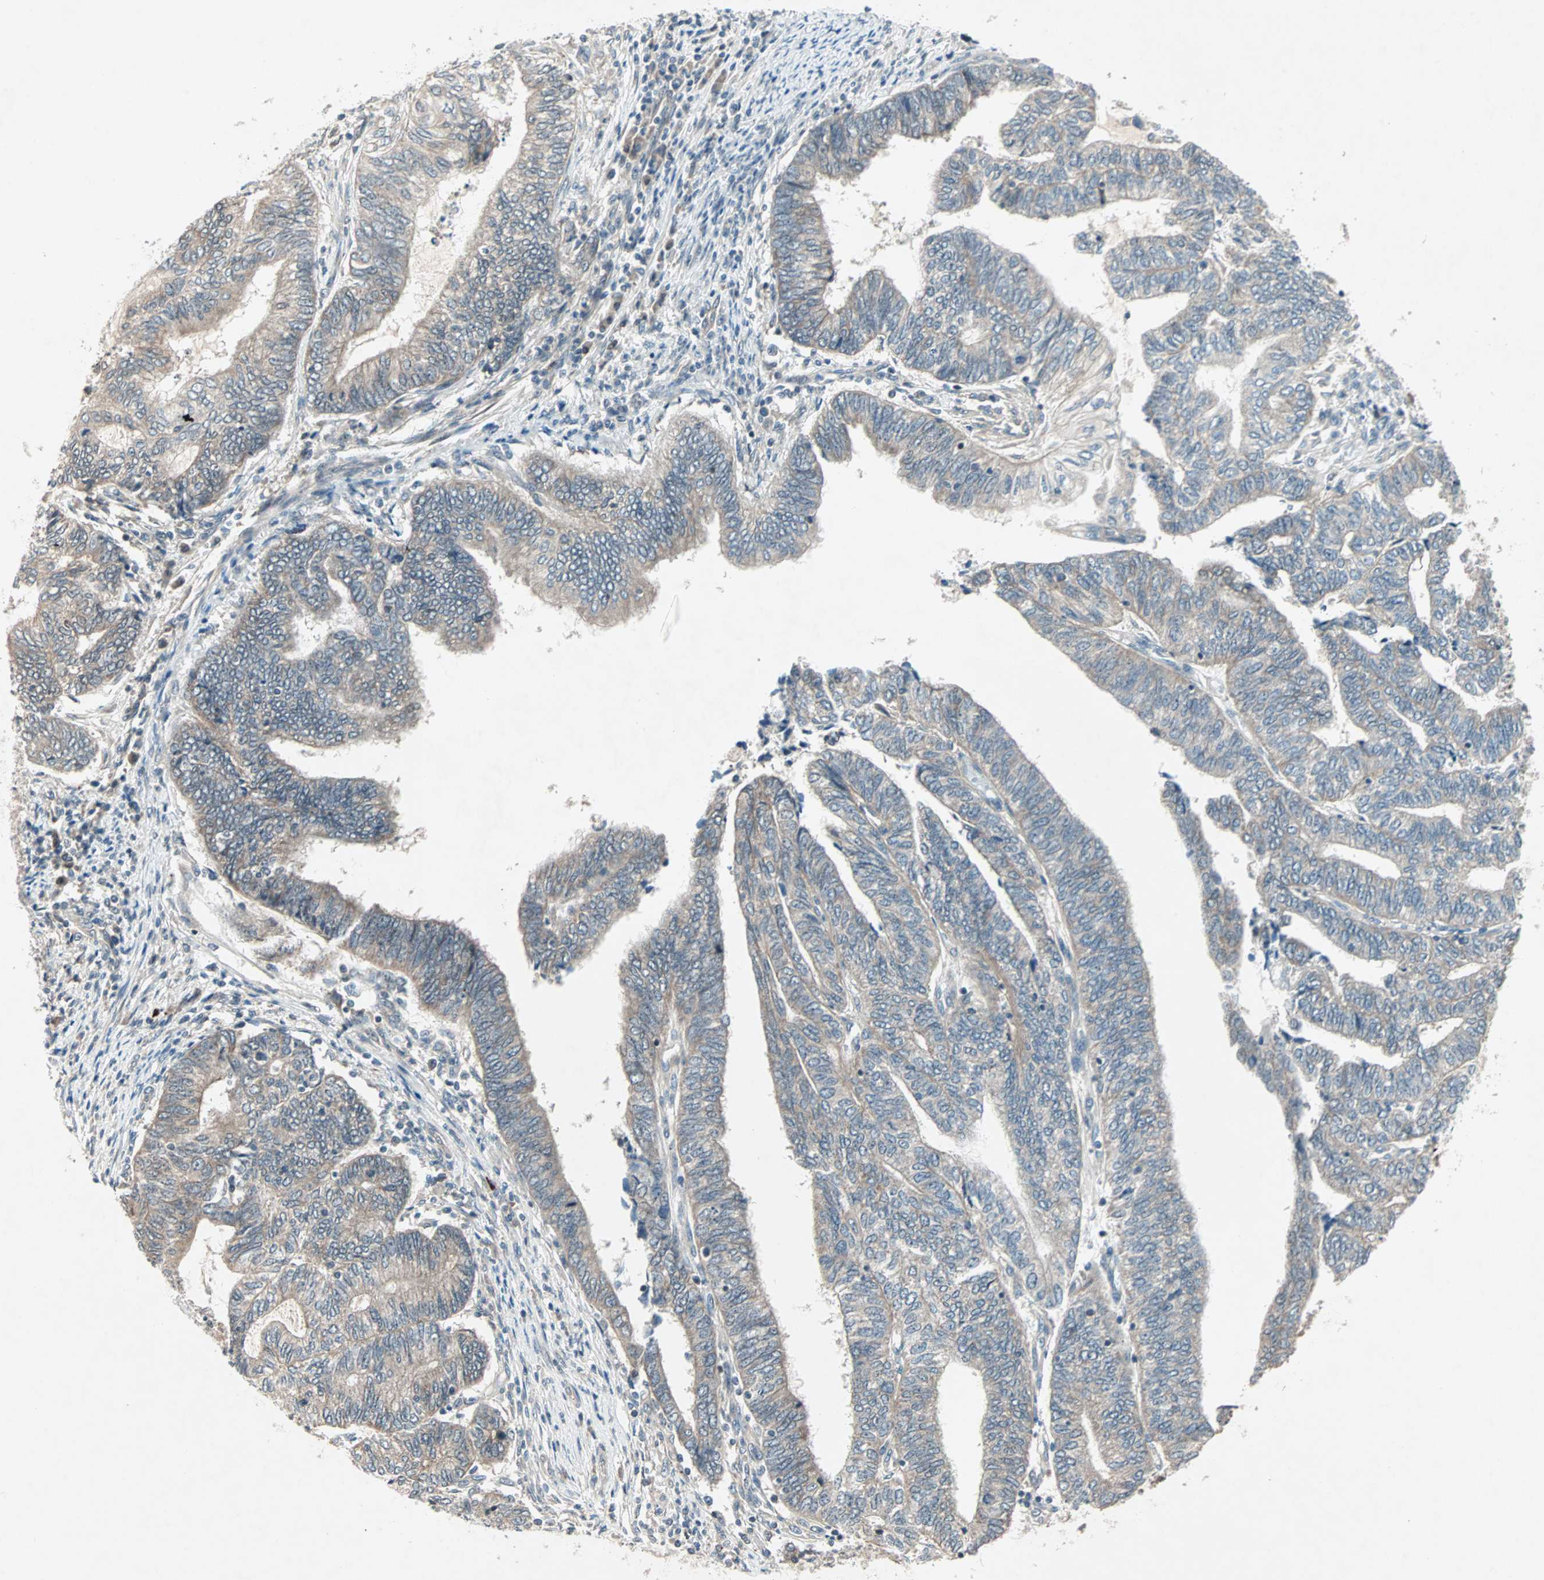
{"staining": {"intensity": "weak", "quantity": "25%-75%", "location": "cytoplasmic/membranous"}, "tissue": "endometrial cancer", "cell_type": "Tumor cells", "image_type": "cancer", "snomed": [{"axis": "morphology", "description": "Adenocarcinoma, NOS"}, {"axis": "topography", "description": "Uterus"}, {"axis": "topography", "description": "Endometrium"}], "caption": "IHC staining of endometrial cancer, which displays low levels of weak cytoplasmic/membranous staining in about 25%-75% of tumor cells indicating weak cytoplasmic/membranous protein staining. The staining was performed using DAB (3,3'-diaminobenzidine) (brown) for protein detection and nuclei were counterstained in hematoxylin (blue).", "gene": "PGBD1", "patient": {"sex": "female", "age": 70}}